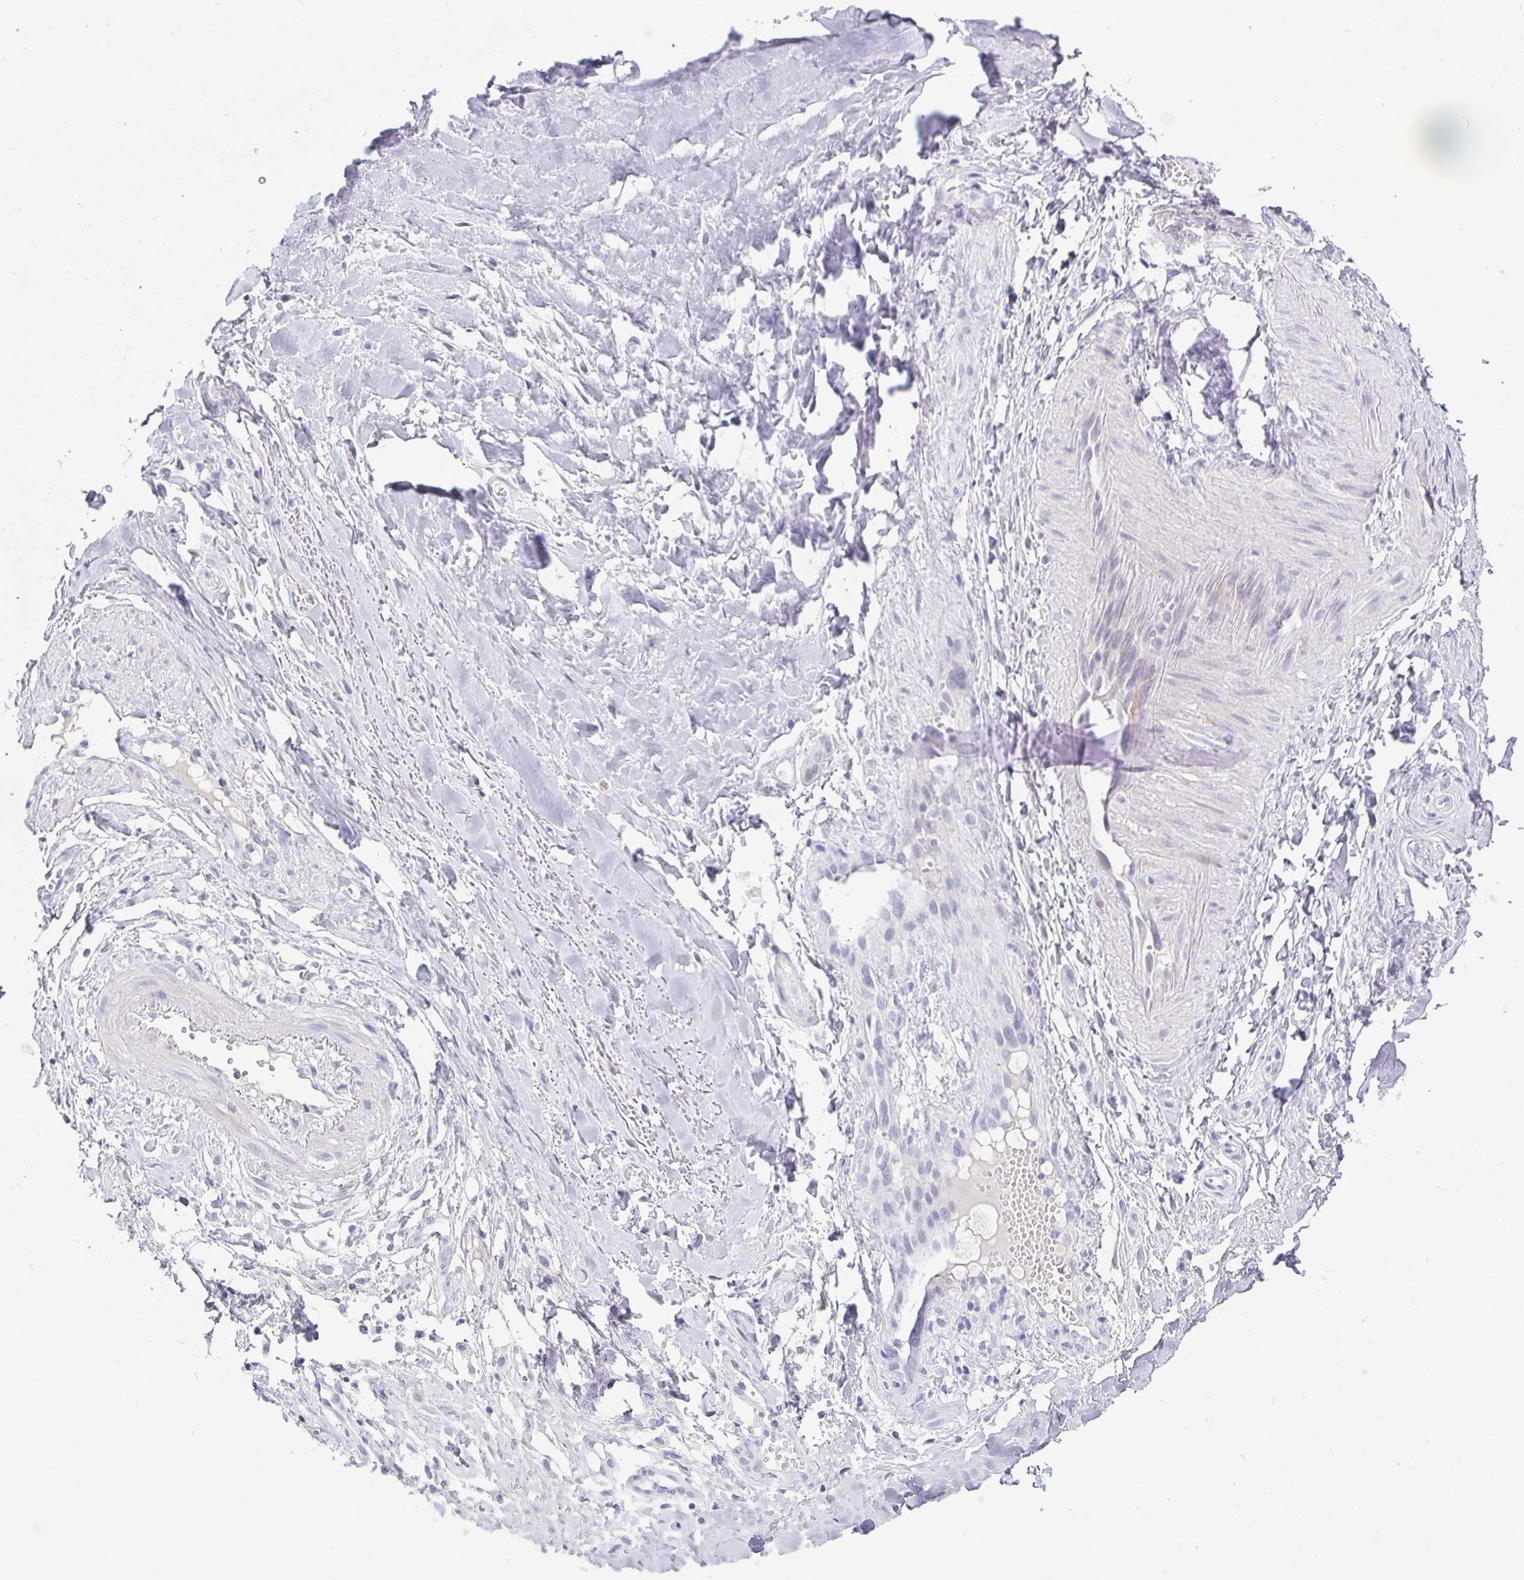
{"staining": {"intensity": "negative", "quantity": "none", "location": "none"}, "tissue": "adipose tissue", "cell_type": "Adipocytes", "image_type": "normal", "snomed": [{"axis": "morphology", "description": "Normal tissue, NOS"}, {"axis": "topography", "description": "Cartilage tissue"}, {"axis": "topography", "description": "Nasopharynx"}, {"axis": "topography", "description": "Thyroid gland"}], "caption": "High power microscopy photomicrograph of an immunohistochemistry (IHC) micrograph of unremarkable adipose tissue, revealing no significant positivity in adipocytes.", "gene": "EZHIP", "patient": {"sex": "male", "age": 63}}